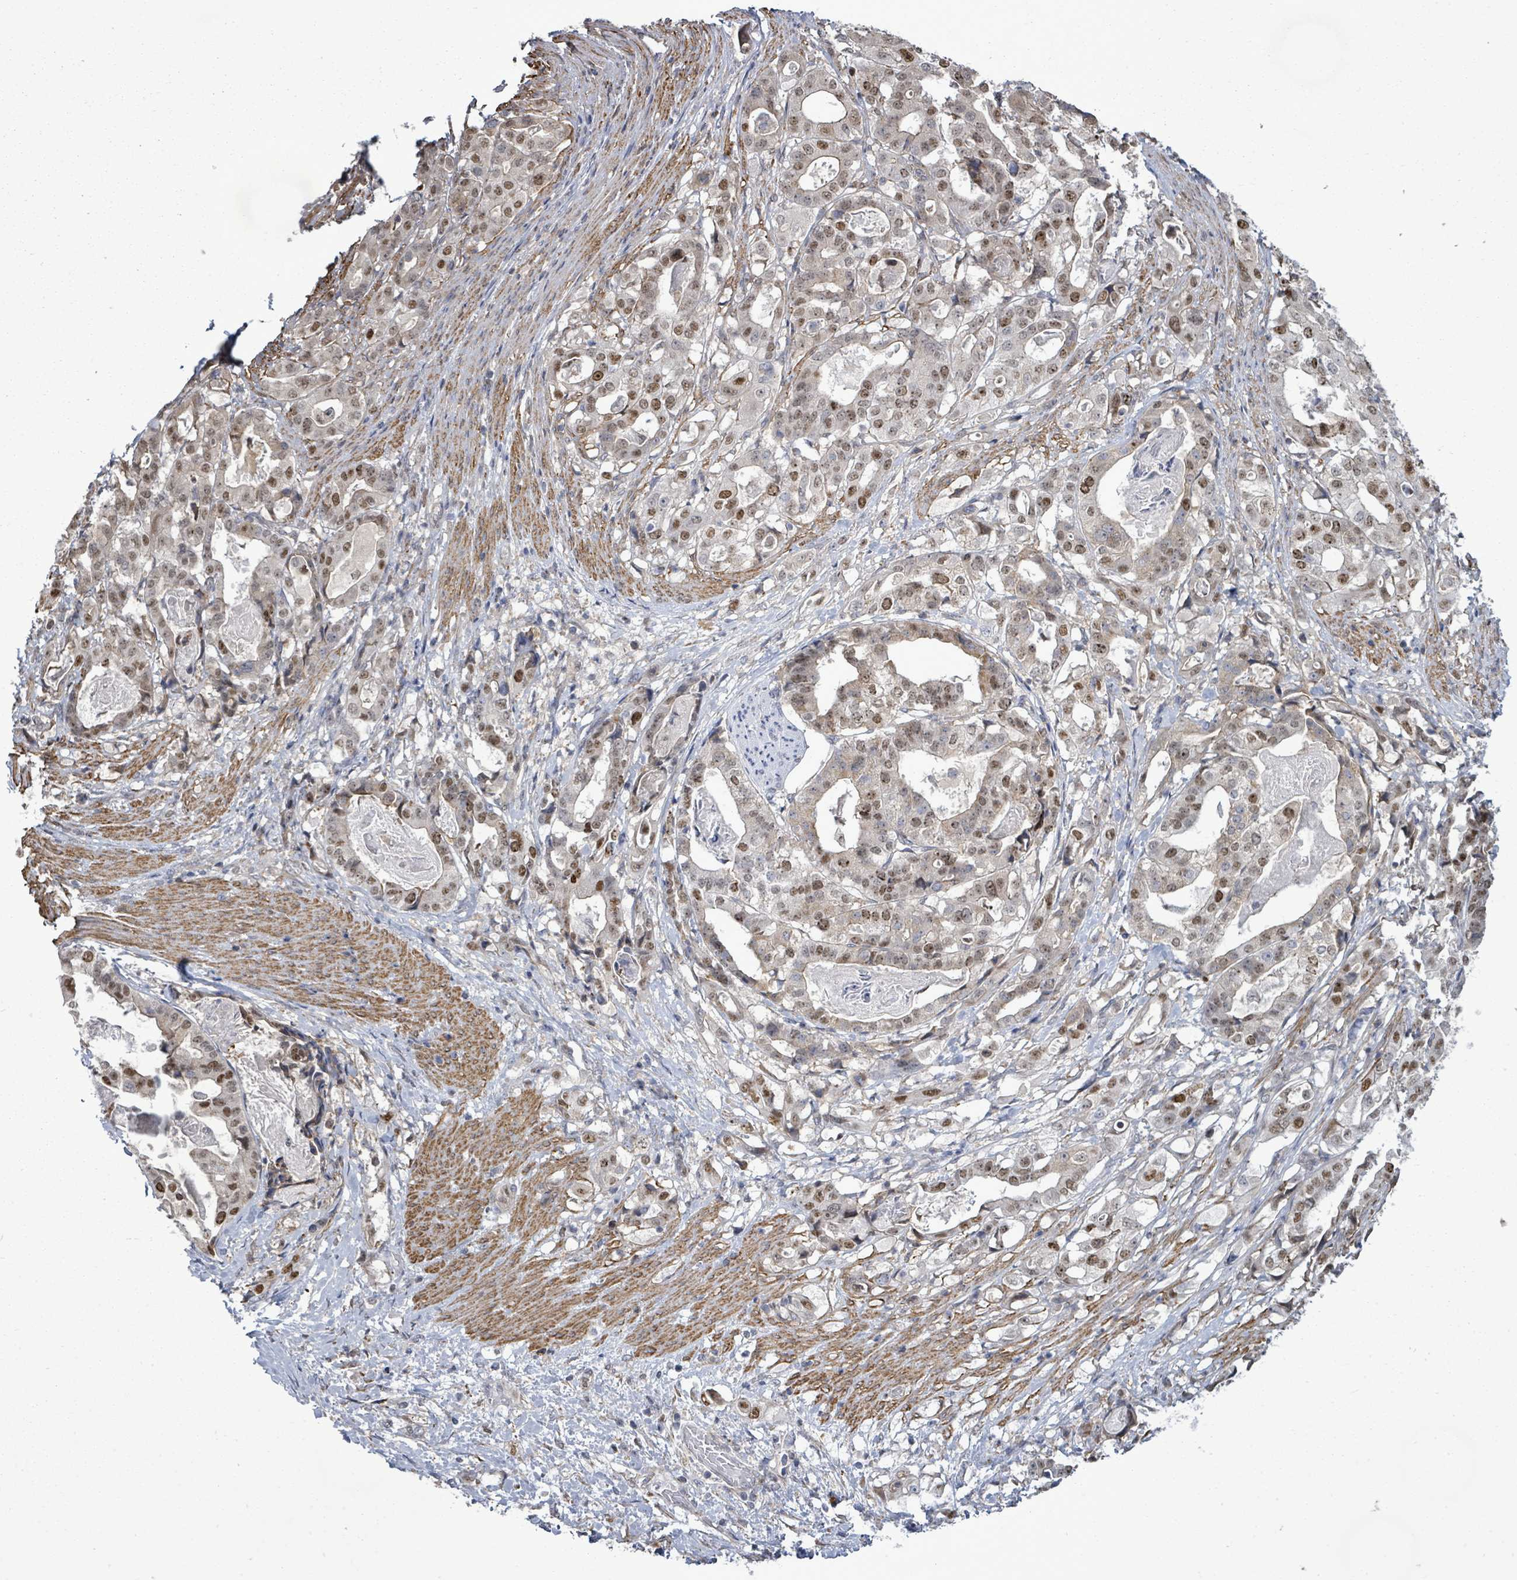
{"staining": {"intensity": "moderate", "quantity": "25%-75%", "location": "nuclear"}, "tissue": "stomach cancer", "cell_type": "Tumor cells", "image_type": "cancer", "snomed": [{"axis": "morphology", "description": "Adenocarcinoma, NOS"}, {"axis": "topography", "description": "Stomach"}], "caption": "IHC (DAB (3,3'-diaminobenzidine)) staining of stomach cancer exhibits moderate nuclear protein expression in about 25%-75% of tumor cells.", "gene": "PAPSS1", "patient": {"sex": "male", "age": 48}}